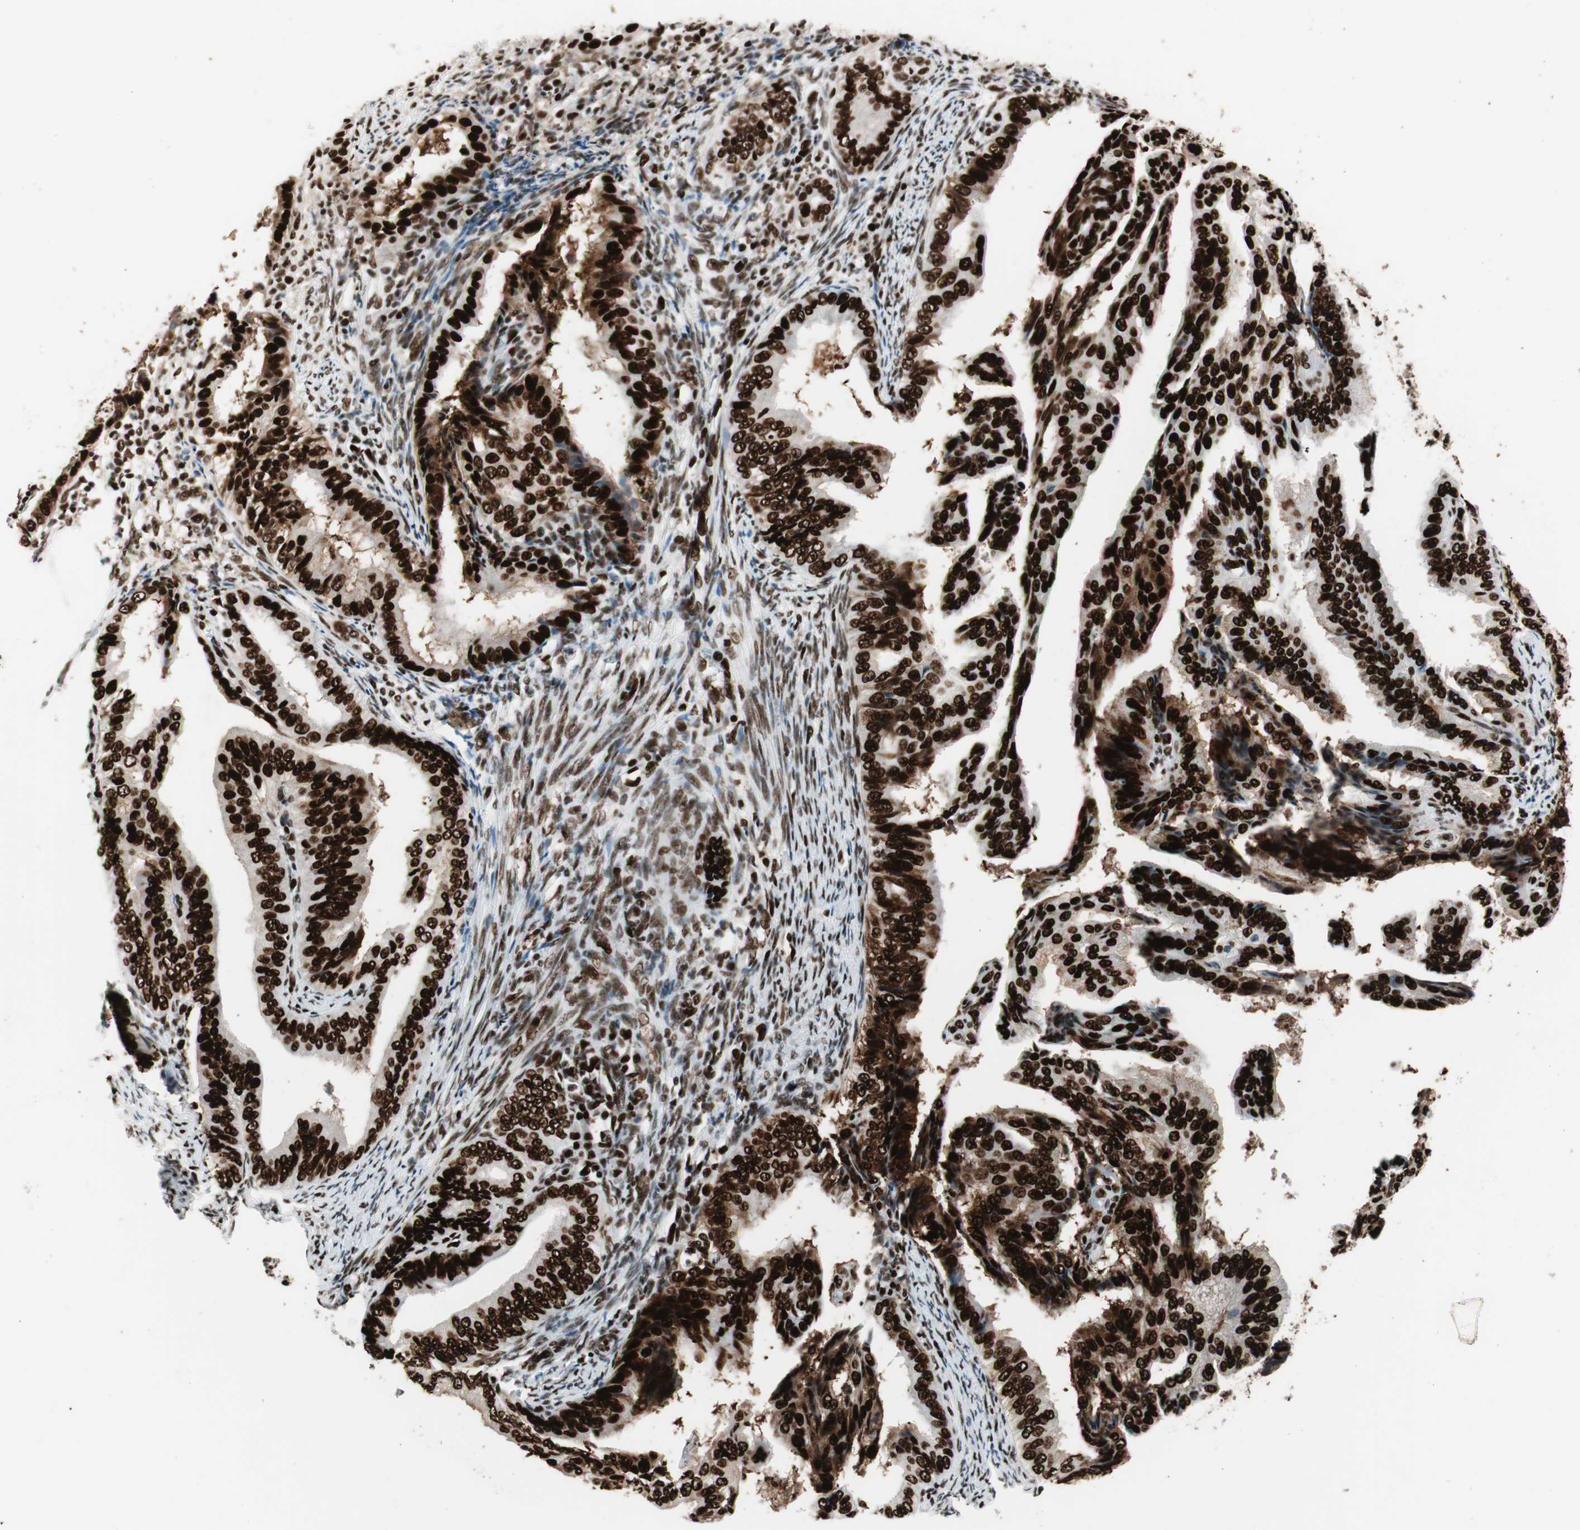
{"staining": {"intensity": "strong", "quantity": ">75%", "location": "cytoplasmic/membranous,nuclear"}, "tissue": "endometrial cancer", "cell_type": "Tumor cells", "image_type": "cancer", "snomed": [{"axis": "morphology", "description": "Adenocarcinoma, NOS"}, {"axis": "topography", "description": "Endometrium"}], "caption": "Endometrial cancer (adenocarcinoma) stained with IHC displays strong cytoplasmic/membranous and nuclear expression in about >75% of tumor cells.", "gene": "PSME3", "patient": {"sex": "female", "age": 58}}